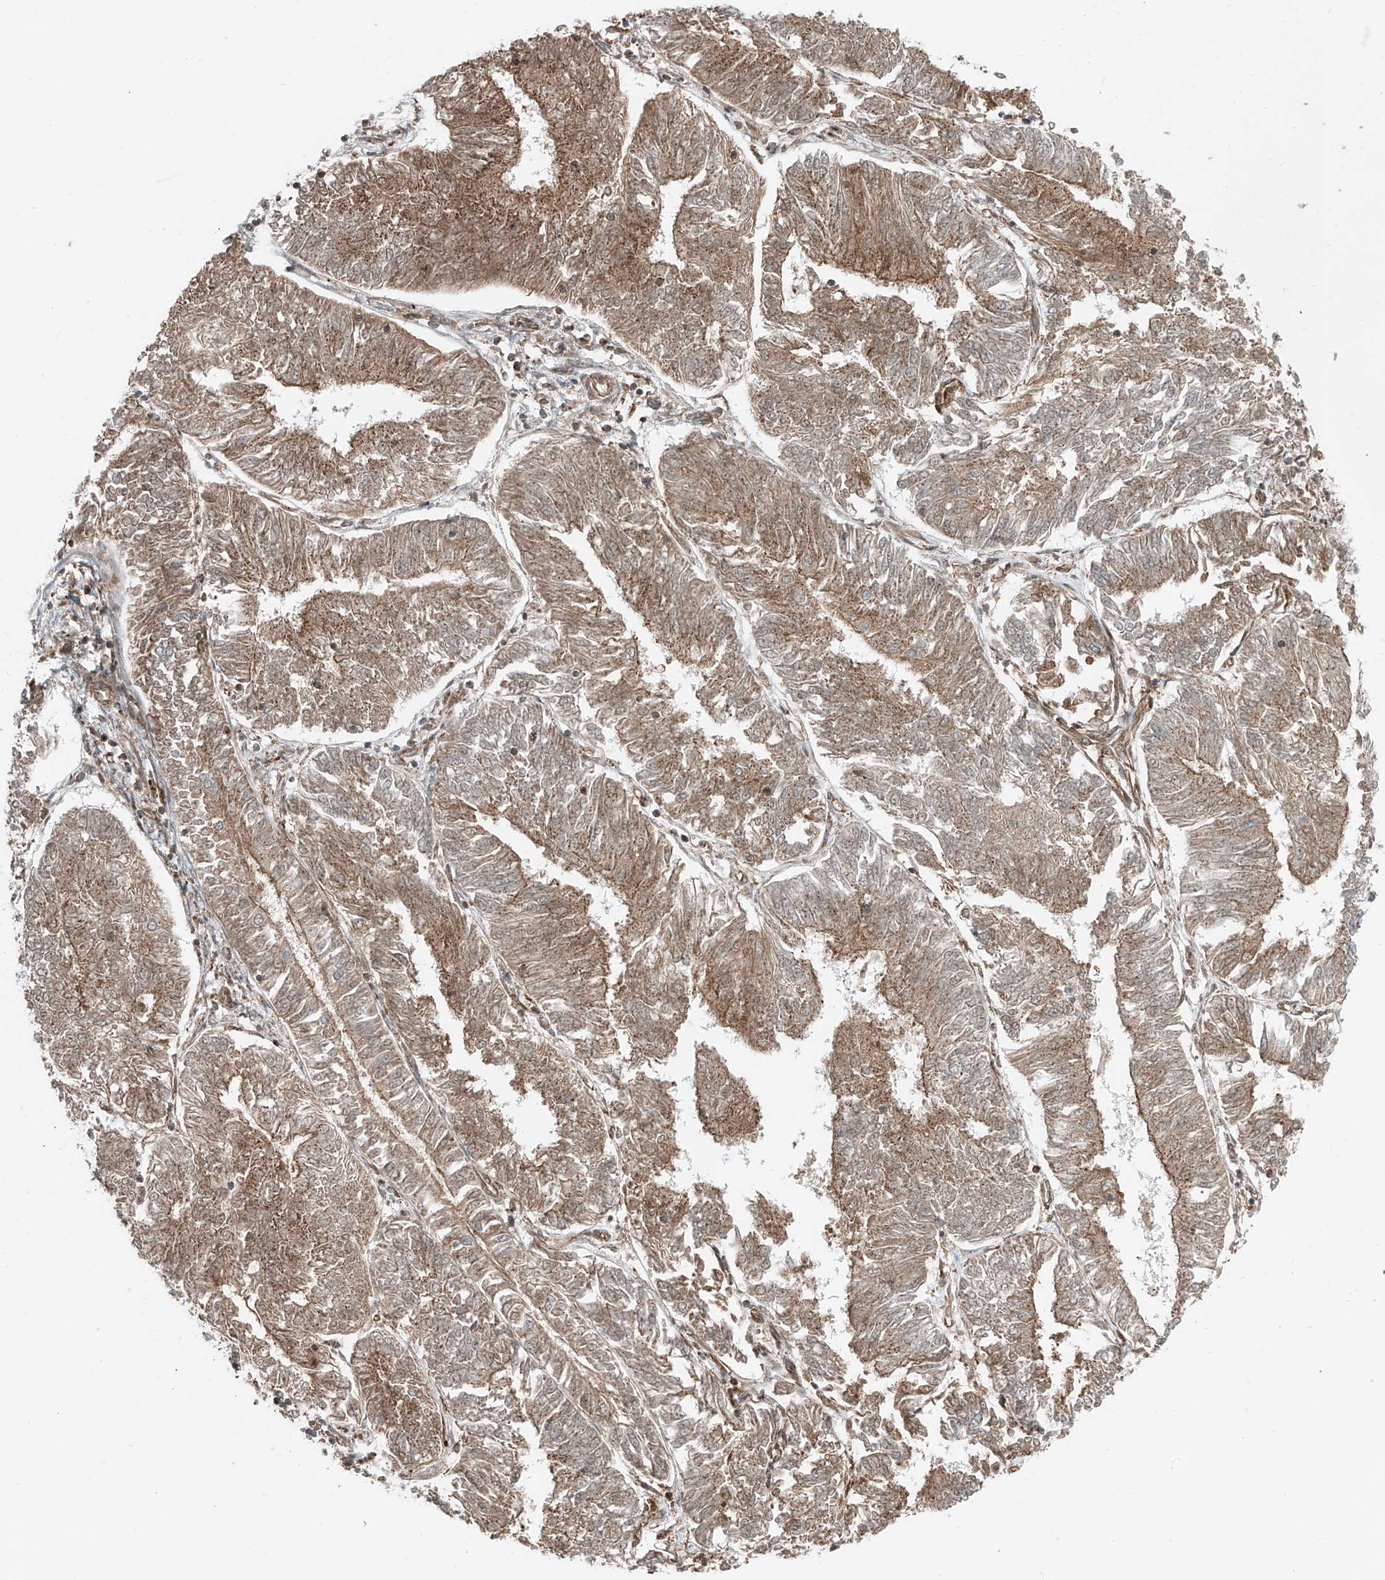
{"staining": {"intensity": "moderate", "quantity": ">75%", "location": "cytoplasmic/membranous"}, "tissue": "endometrial cancer", "cell_type": "Tumor cells", "image_type": "cancer", "snomed": [{"axis": "morphology", "description": "Adenocarcinoma, NOS"}, {"axis": "topography", "description": "Endometrium"}], "caption": "The immunohistochemical stain highlights moderate cytoplasmic/membranous staining in tumor cells of endometrial adenocarcinoma tissue.", "gene": "USP48", "patient": {"sex": "female", "age": 58}}